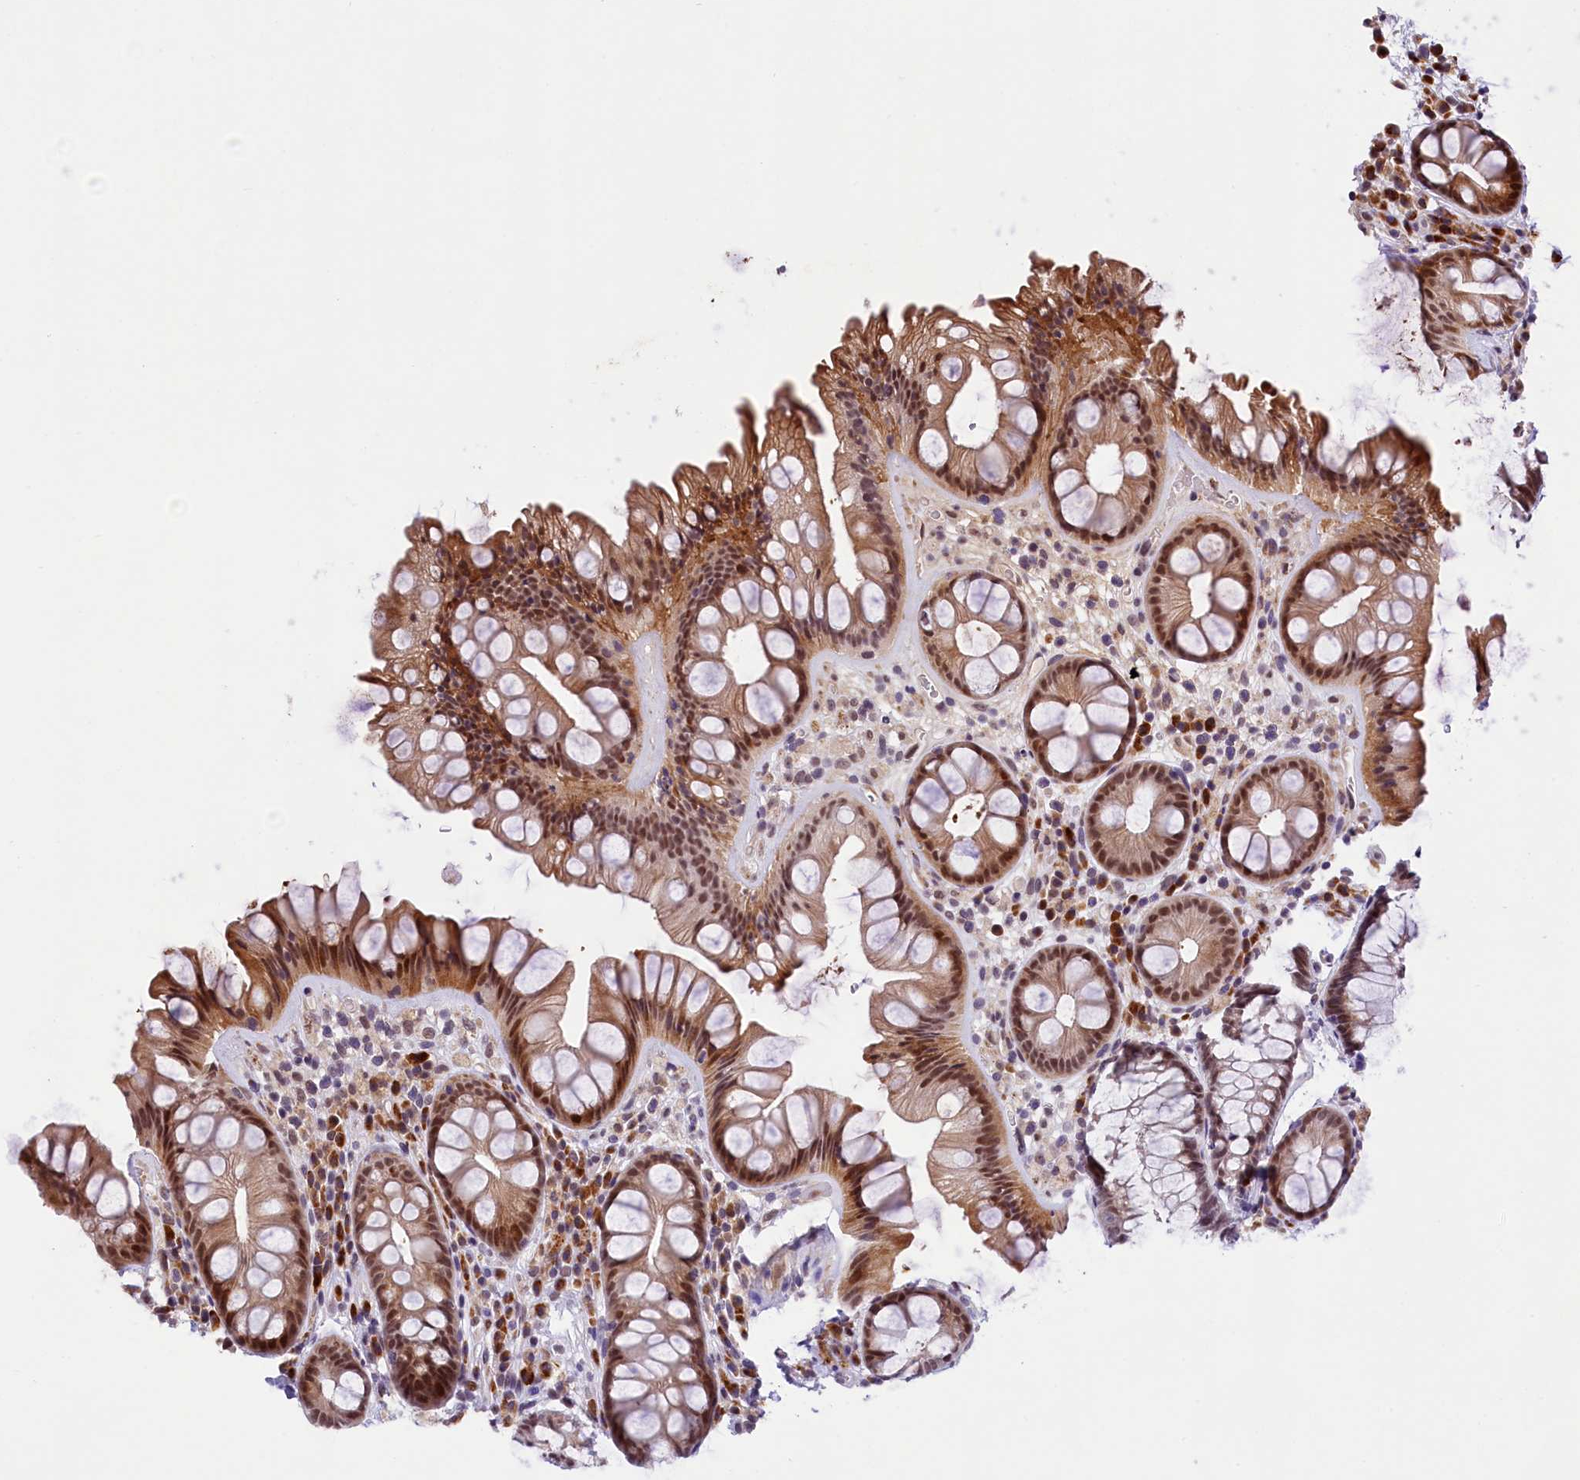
{"staining": {"intensity": "moderate", "quantity": ">75%", "location": "cytoplasmic/membranous,nuclear"}, "tissue": "rectum", "cell_type": "Glandular cells", "image_type": "normal", "snomed": [{"axis": "morphology", "description": "Normal tissue, NOS"}, {"axis": "topography", "description": "Rectum"}], "caption": "Unremarkable rectum exhibits moderate cytoplasmic/membranous,nuclear expression in approximately >75% of glandular cells, visualized by immunohistochemistry. The protein of interest is shown in brown color, while the nuclei are stained blue.", "gene": "FBXO45", "patient": {"sex": "male", "age": 74}}